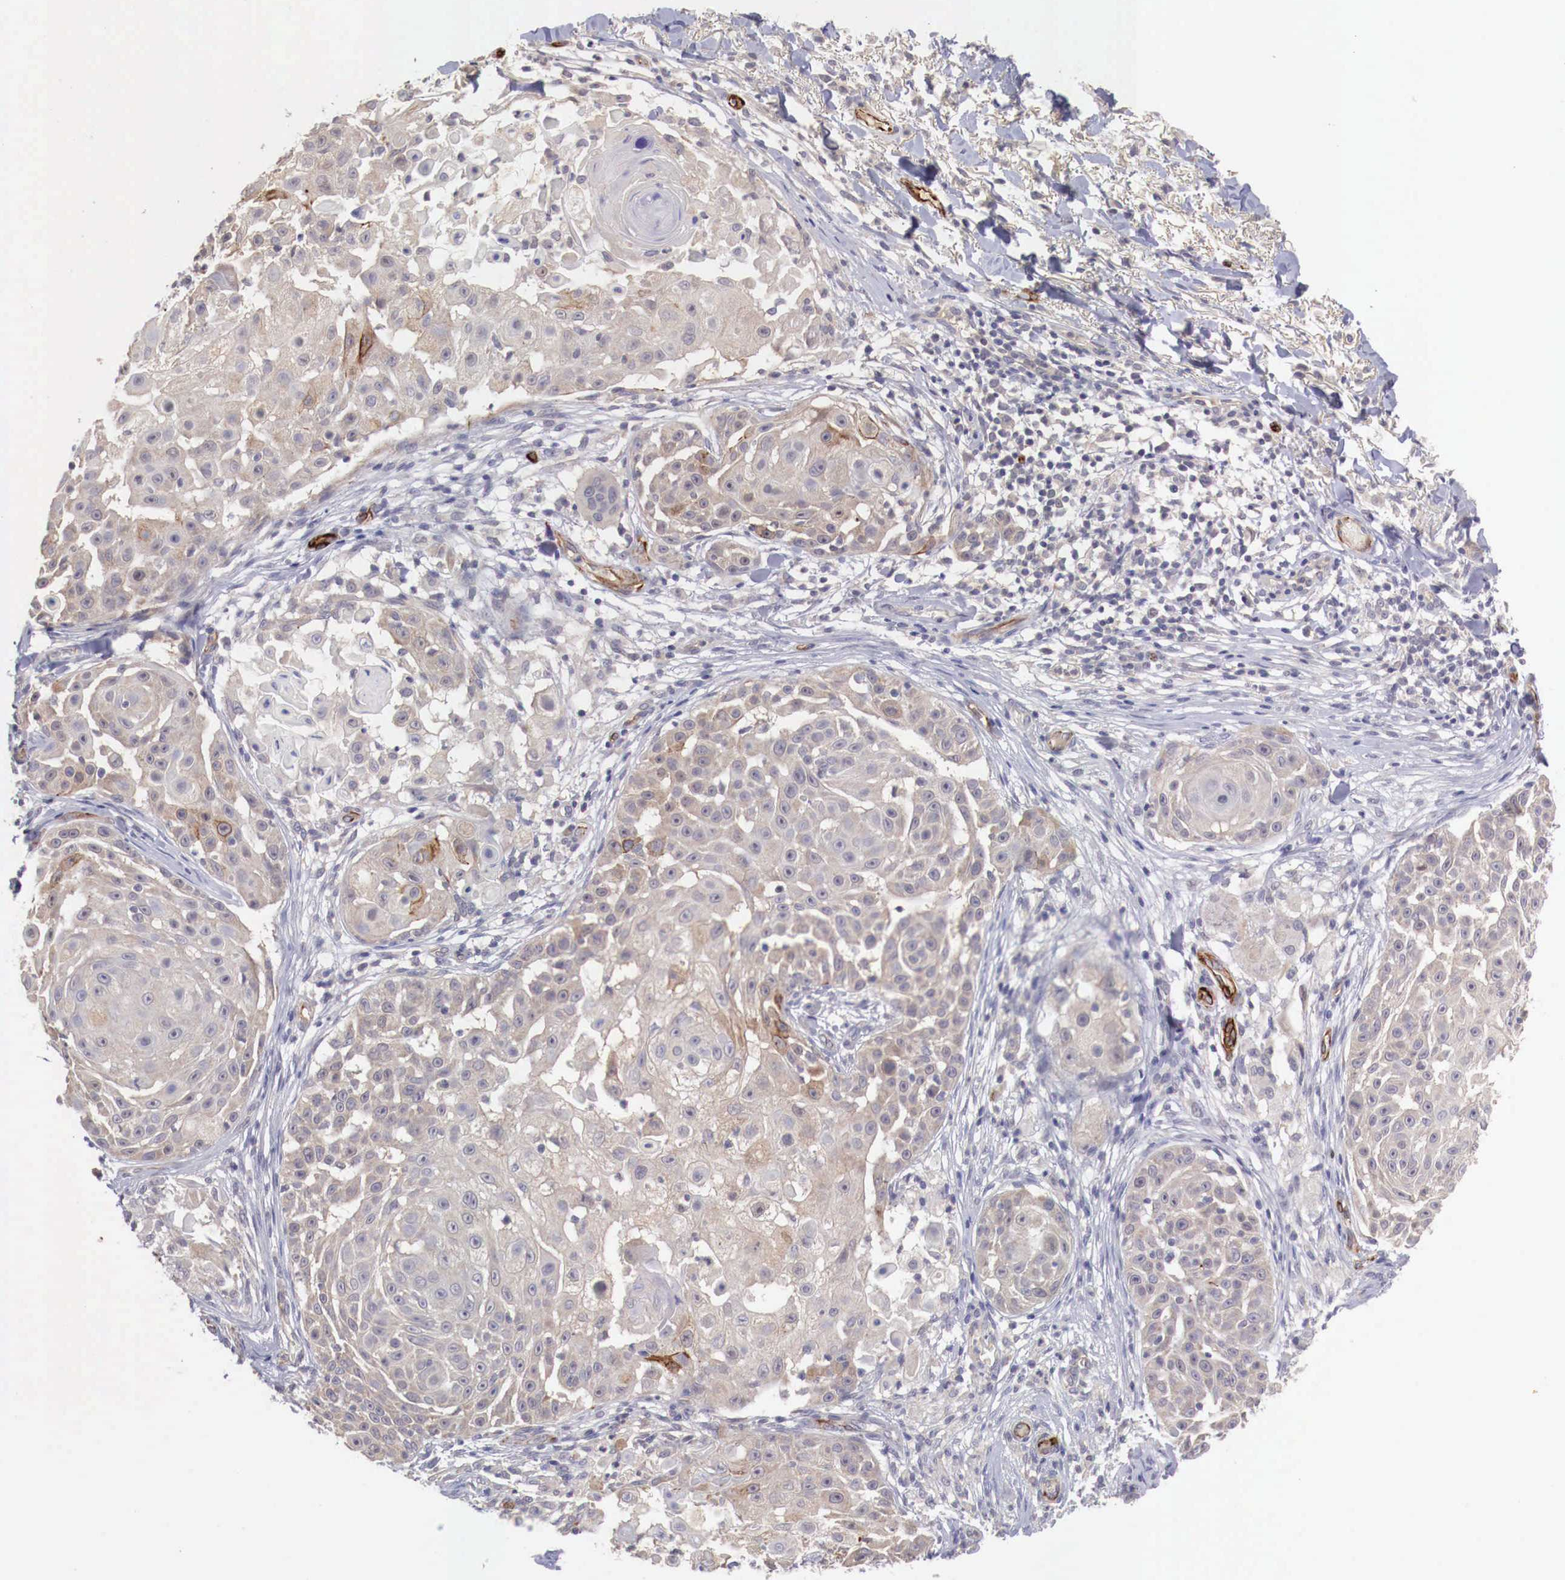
{"staining": {"intensity": "negative", "quantity": "none", "location": "none"}, "tissue": "skin cancer", "cell_type": "Tumor cells", "image_type": "cancer", "snomed": [{"axis": "morphology", "description": "Squamous cell carcinoma, NOS"}, {"axis": "topography", "description": "Skin"}], "caption": "Immunohistochemical staining of human skin cancer (squamous cell carcinoma) shows no significant expression in tumor cells.", "gene": "WT1", "patient": {"sex": "female", "age": 57}}